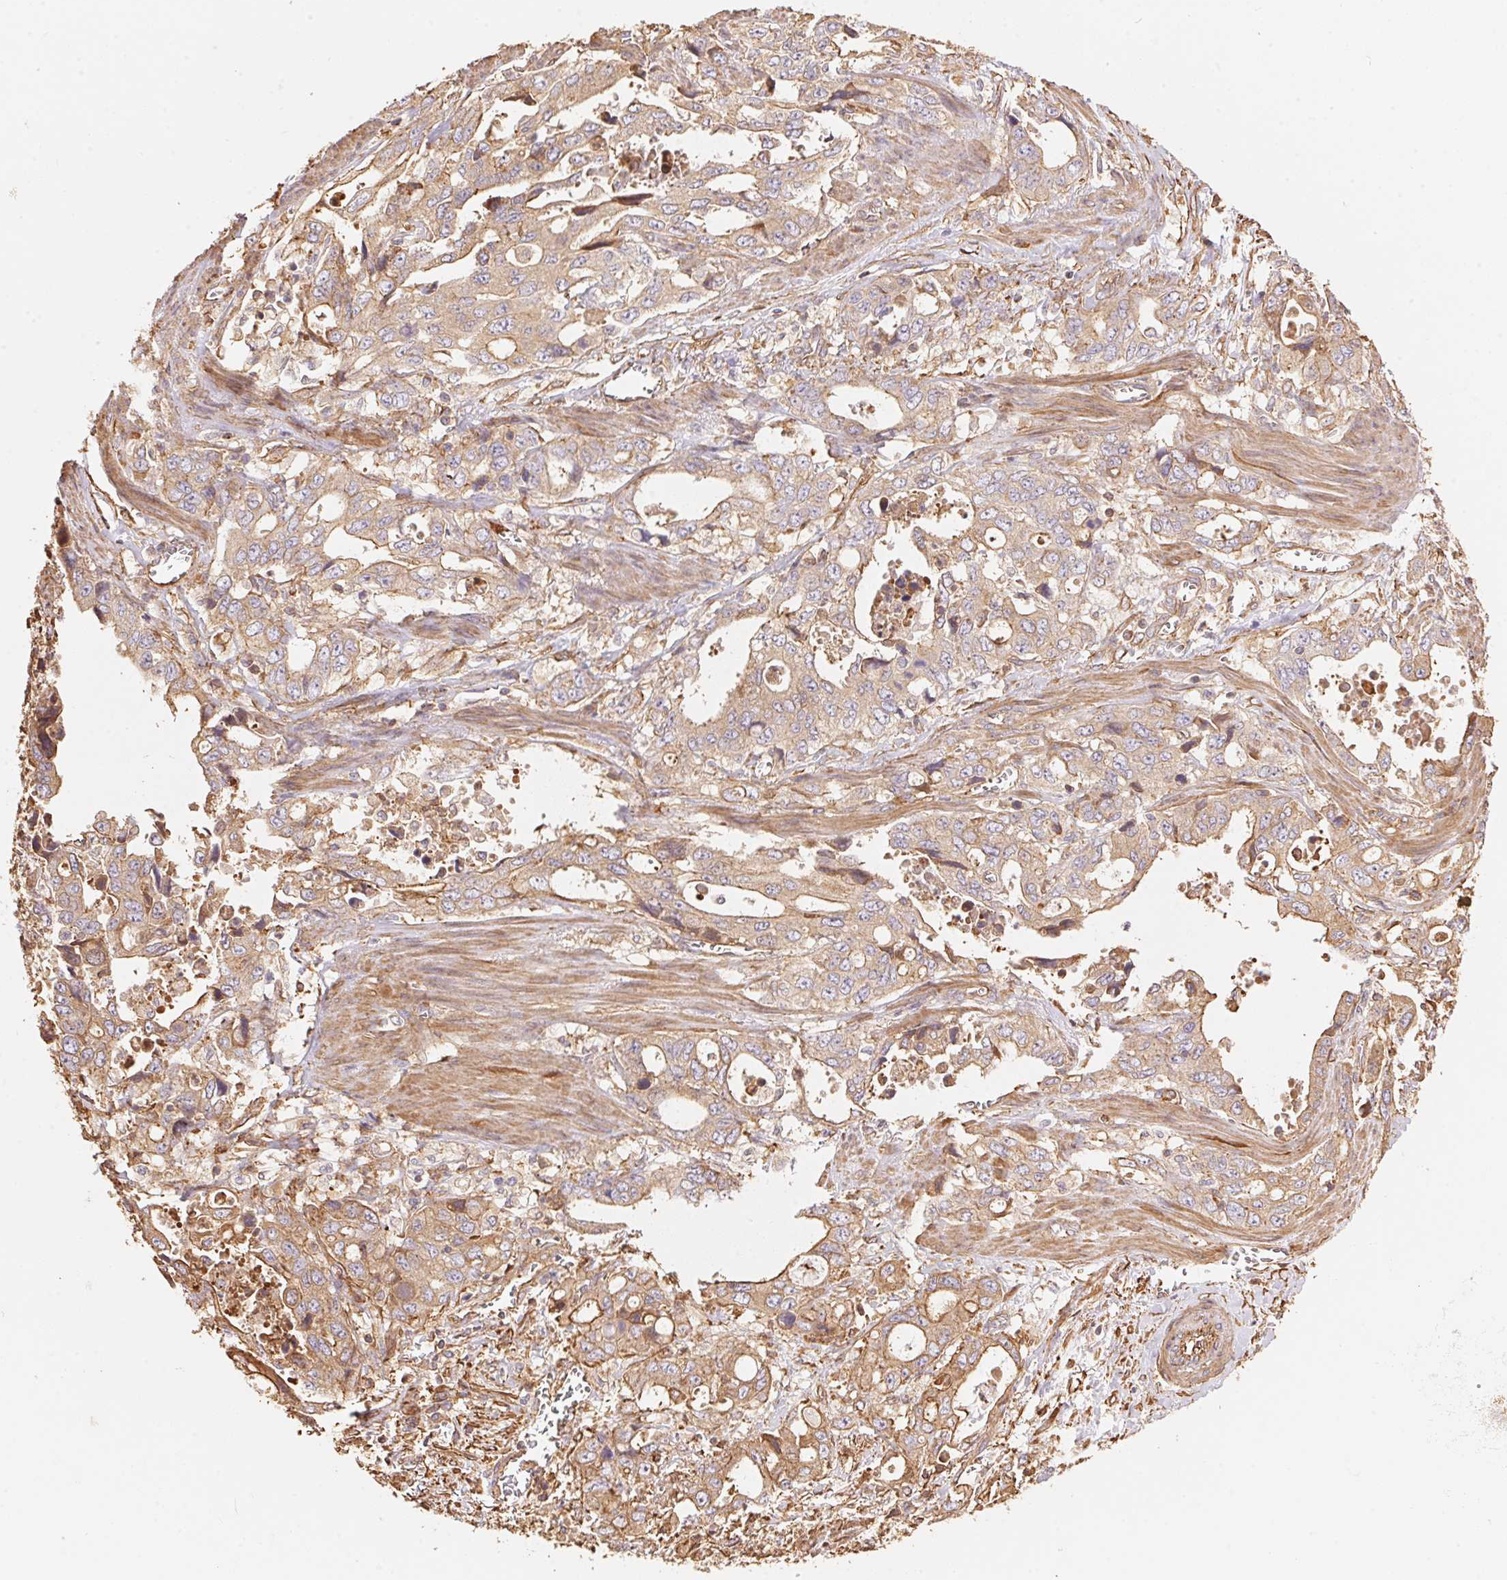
{"staining": {"intensity": "weak", "quantity": "25%-75%", "location": "cytoplasmic/membranous"}, "tissue": "stomach cancer", "cell_type": "Tumor cells", "image_type": "cancer", "snomed": [{"axis": "morphology", "description": "Adenocarcinoma, NOS"}, {"axis": "topography", "description": "Stomach, upper"}], "caption": "Immunohistochemistry (IHC) micrograph of stomach adenocarcinoma stained for a protein (brown), which displays low levels of weak cytoplasmic/membranous staining in about 25%-75% of tumor cells.", "gene": "FRAS1", "patient": {"sex": "male", "age": 74}}